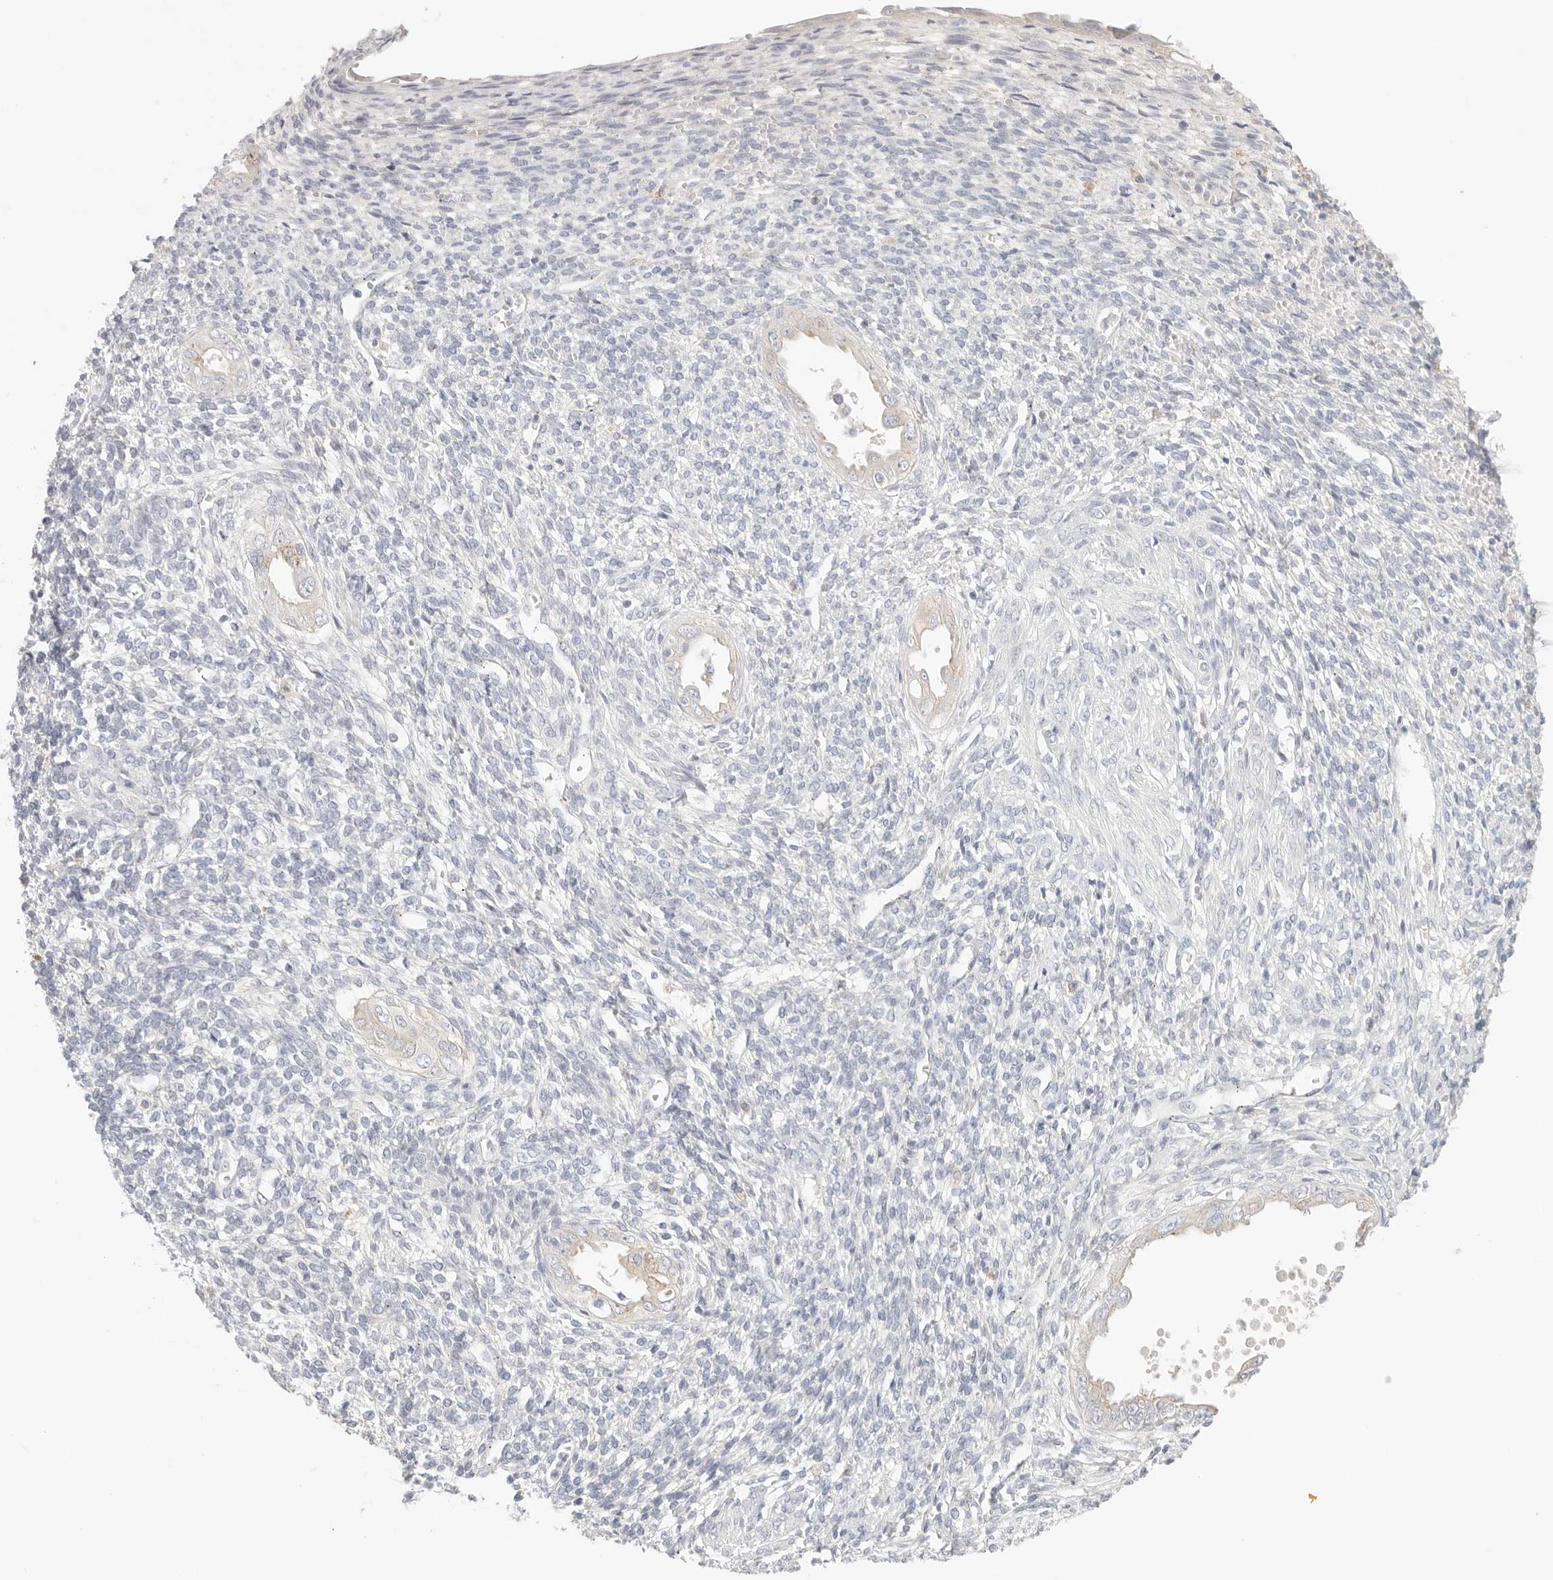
{"staining": {"intensity": "negative", "quantity": "none", "location": "none"}, "tissue": "endometrium", "cell_type": "Cells in endometrial stroma", "image_type": "normal", "snomed": [{"axis": "morphology", "description": "Normal tissue, NOS"}, {"axis": "topography", "description": "Endometrium"}], "caption": "Image shows no protein positivity in cells in endometrial stroma of normal endometrium.", "gene": "CEP120", "patient": {"sex": "female", "age": 66}}